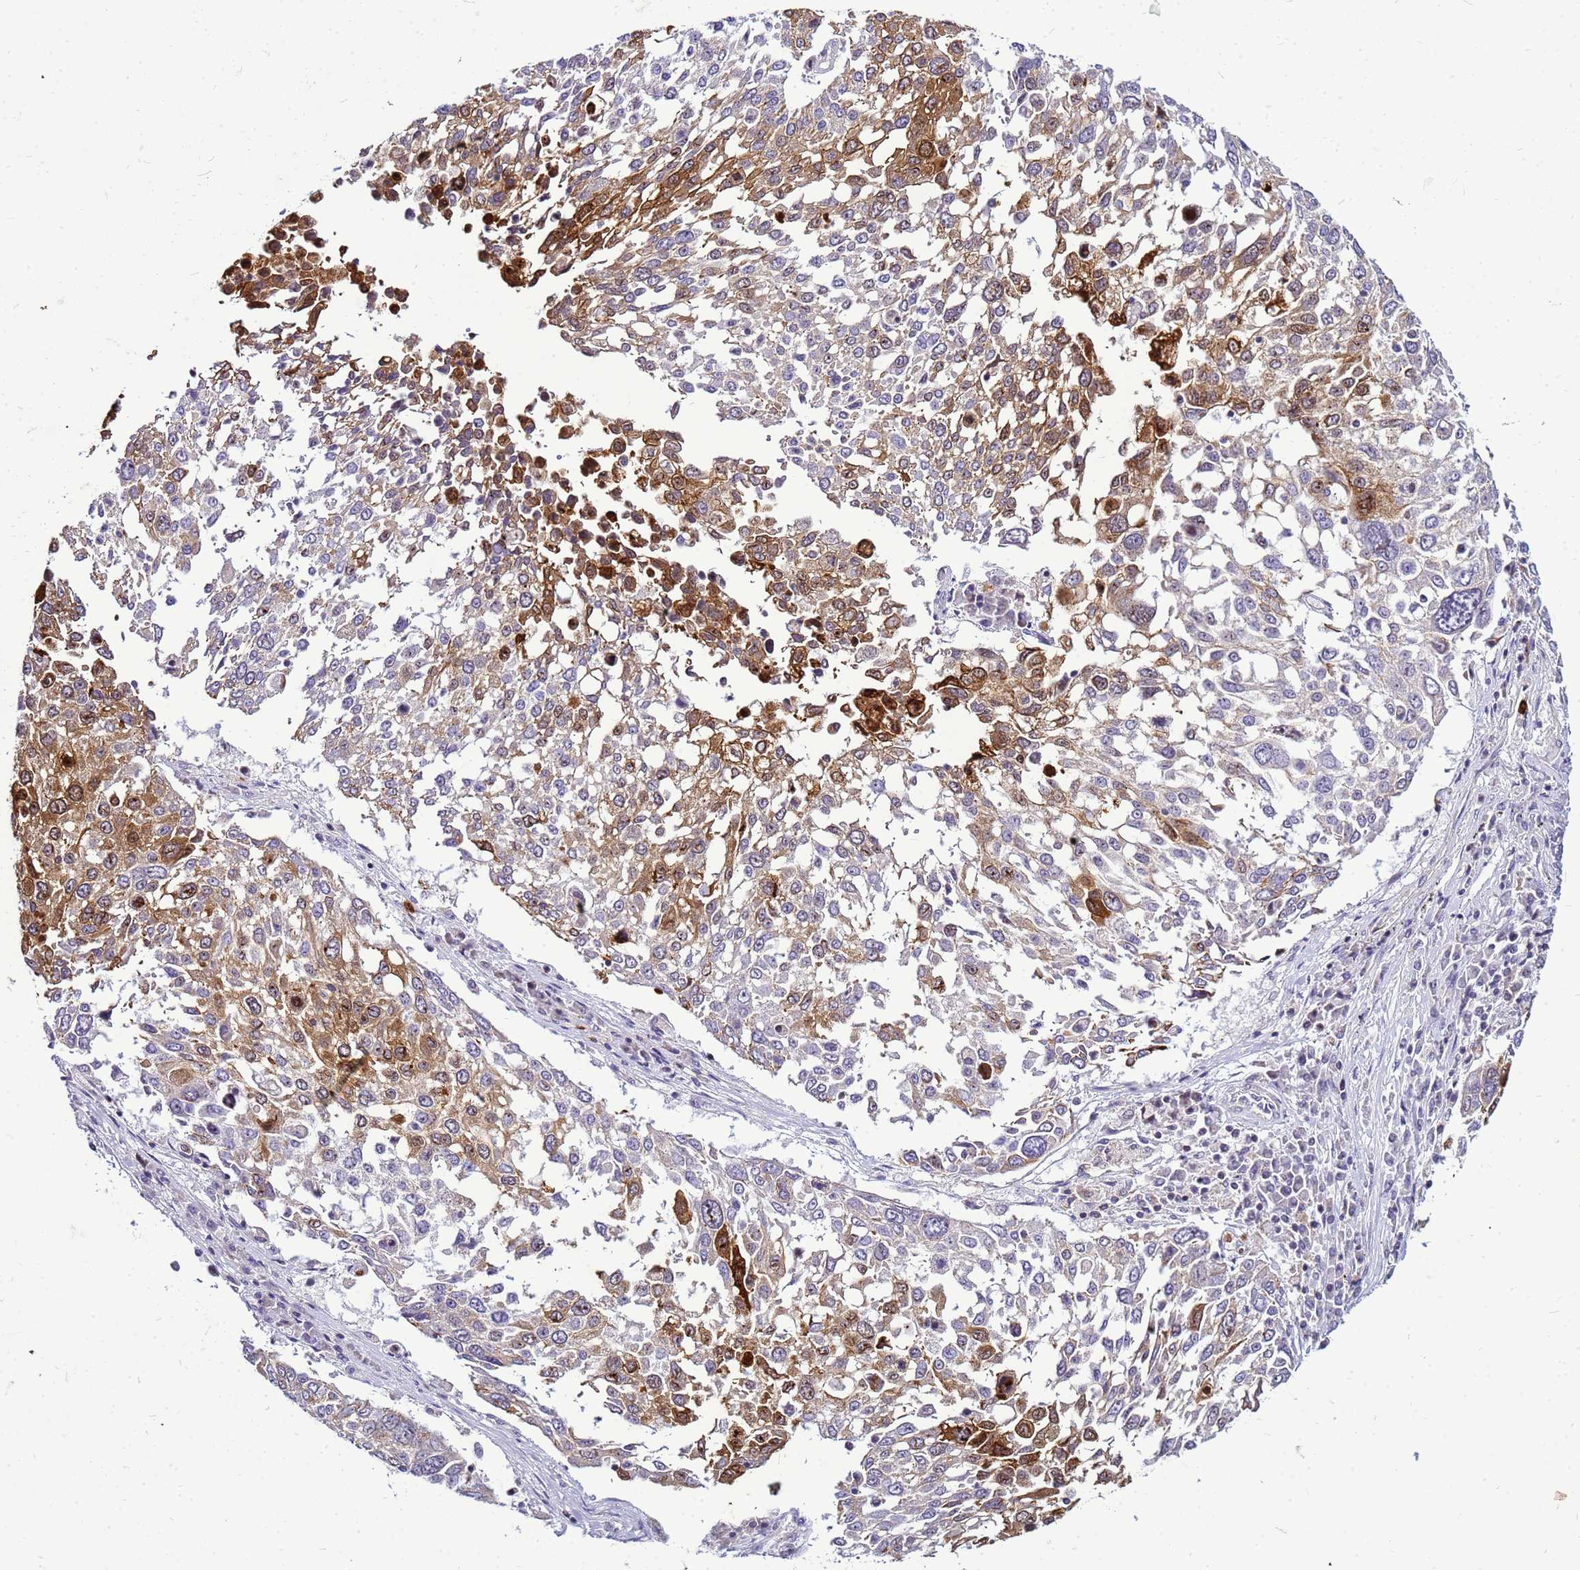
{"staining": {"intensity": "strong", "quantity": "<25%", "location": "cytoplasmic/membranous"}, "tissue": "lung cancer", "cell_type": "Tumor cells", "image_type": "cancer", "snomed": [{"axis": "morphology", "description": "Squamous cell carcinoma, NOS"}, {"axis": "topography", "description": "Lung"}], "caption": "A histopathology image of lung cancer stained for a protein demonstrates strong cytoplasmic/membranous brown staining in tumor cells. The staining was performed using DAB to visualize the protein expression in brown, while the nuclei were stained in blue with hematoxylin (Magnification: 20x).", "gene": "VPS4B", "patient": {"sex": "male", "age": 65}}